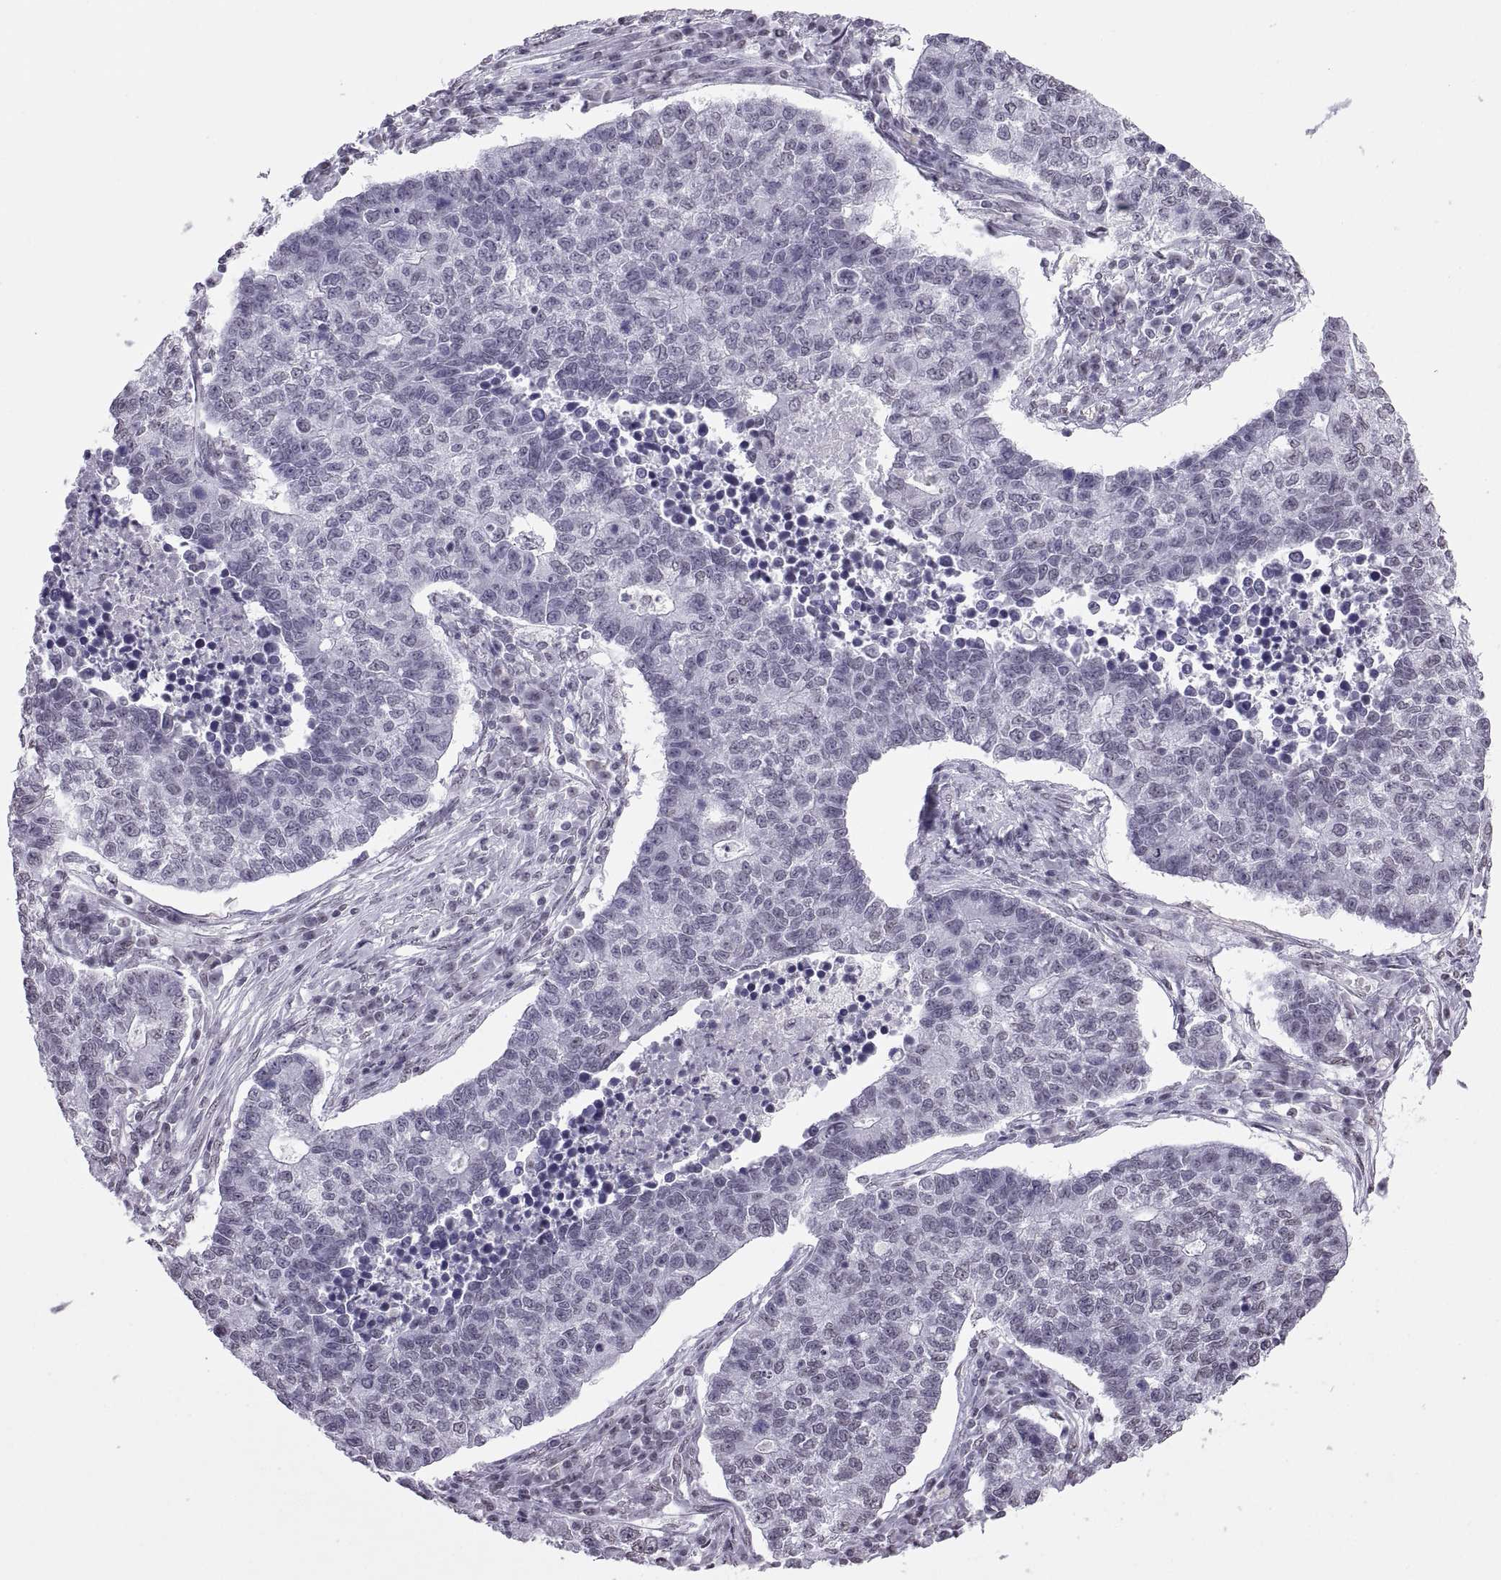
{"staining": {"intensity": "negative", "quantity": "none", "location": "none"}, "tissue": "lung cancer", "cell_type": "Tumor cells", "image_type": "cancer", "snomed": [{"axis": "morphology", "description": "Adenocarcinoma, NOS"}, {"axis": "topography", "description": "Lung"}], "caption": "Tumor cells are negative for brown protein staining in lung cancer.", "gene": "CARTPT", "patient": {"sex": "male", "age": 57}}